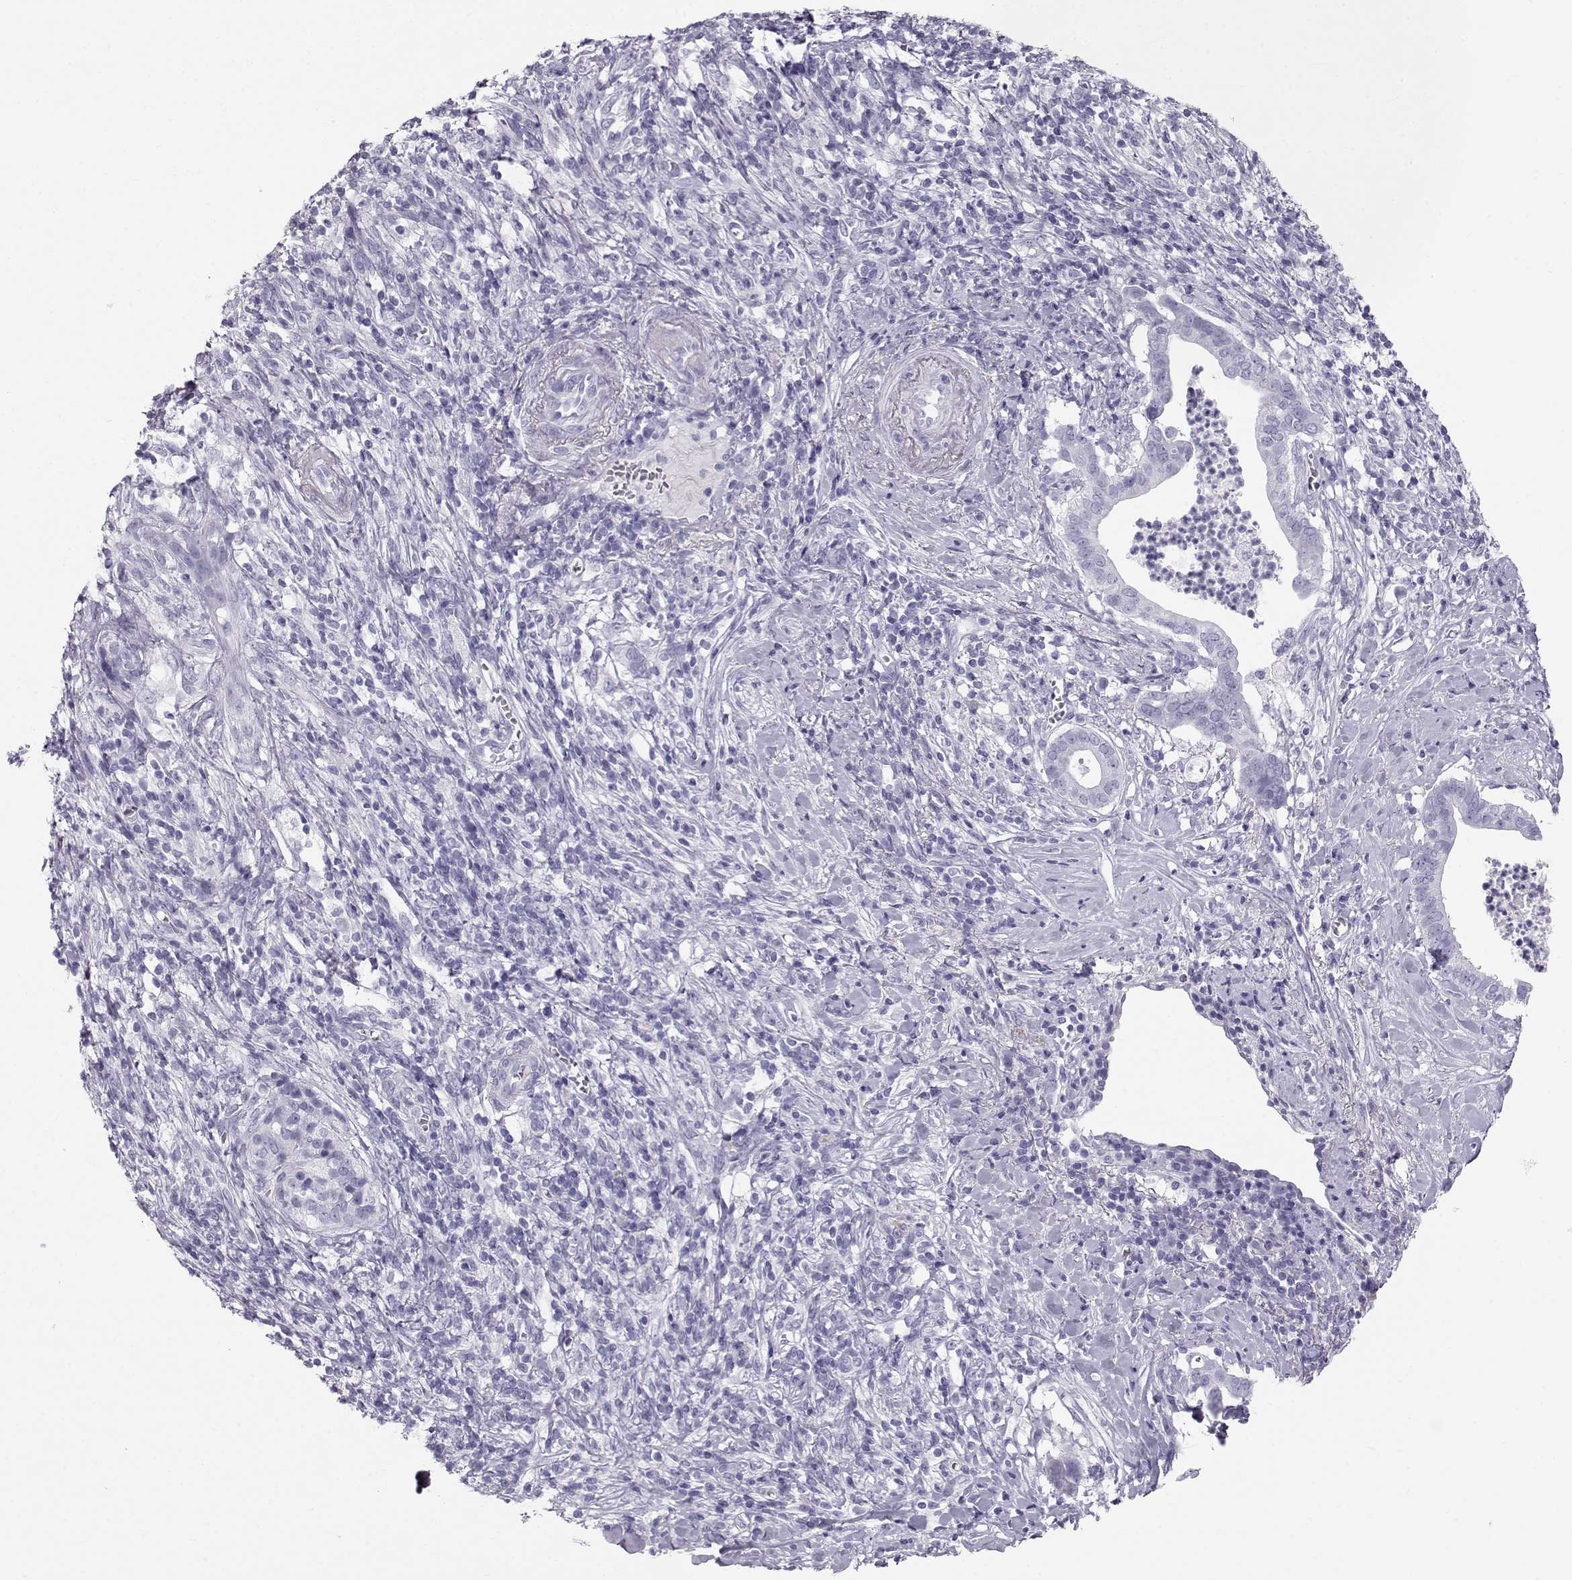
{"staining": {"intensity": "negative", "quantity": "none", "location": "none"}, "tissue": "pancreatic cancer", "cell_type": "Tumor cells", "image_type": "cancer", "snomed": [{"axis": "morphology", "description": "Adenocarcinoma, NOS"}, {"axis": "topography", "description": "Pancreas"}], "caption": "The histopathology image exhibits no significant positivity in tumor cells of pancreatic adenocarcinoma.", "gene": "RD3", "patient": {"sex": "male", "age": 61}}